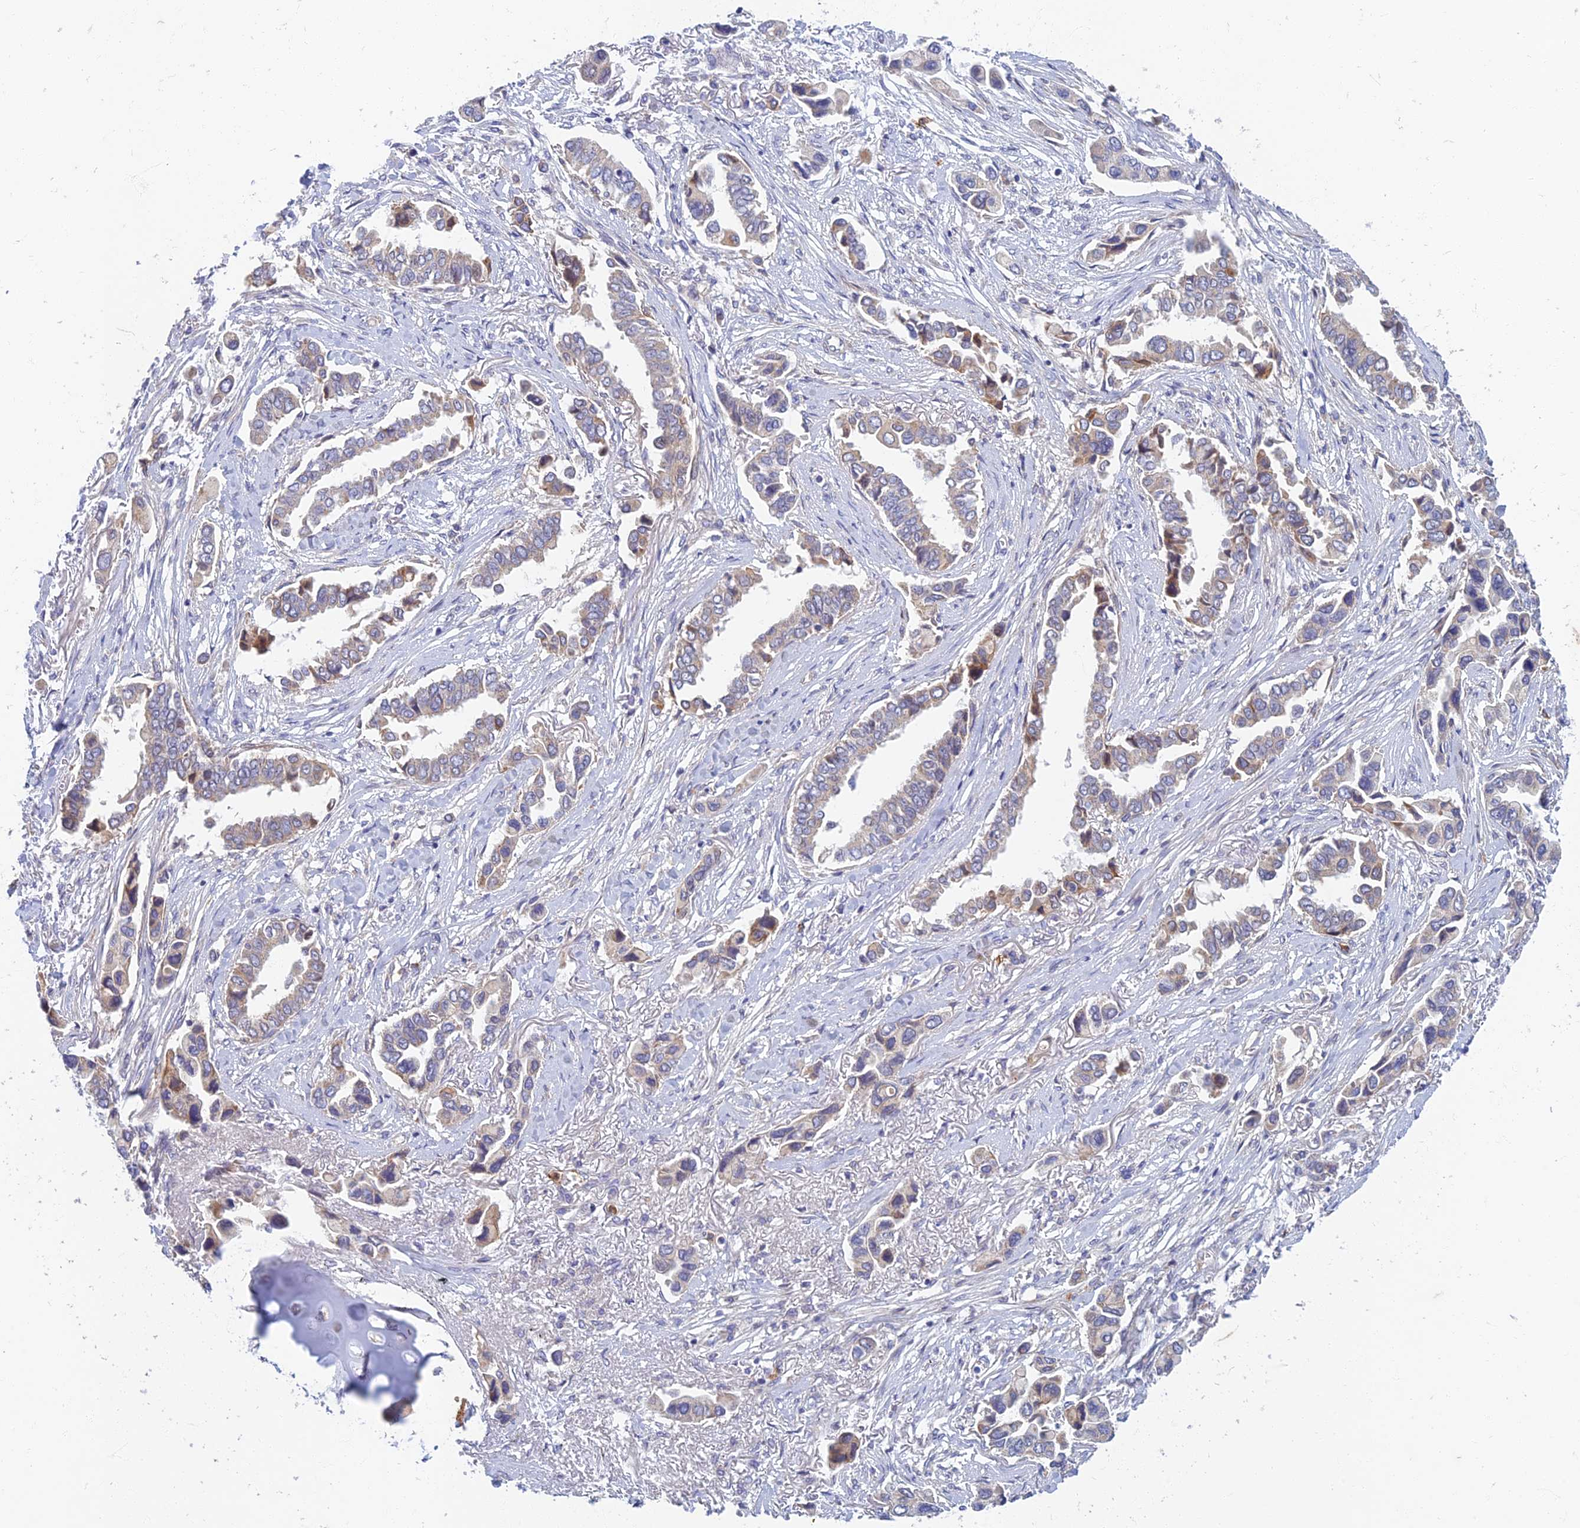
{"staining": {"intensity": "weak", "quantity": "25%-75%", "location": "cytoplasmic/membranous"}, "tissue": "lung cancer", "cell_type": "Tumor cells", "image_type": "cancer", "snomed": [{"axis": "morphology", "description": "Adenocarcinoma, NOS"}, {"axis": "topography", "description": "Lung"}], "caption": "Immunohistochemical staining of lung adenocarcinoma exhibits weak cytoplasmic/membranous protein positivity in approximately 25%-75% of tumor cells.", "gene": "SOGA1", "patient": {"sex": "female", "age": 76}}